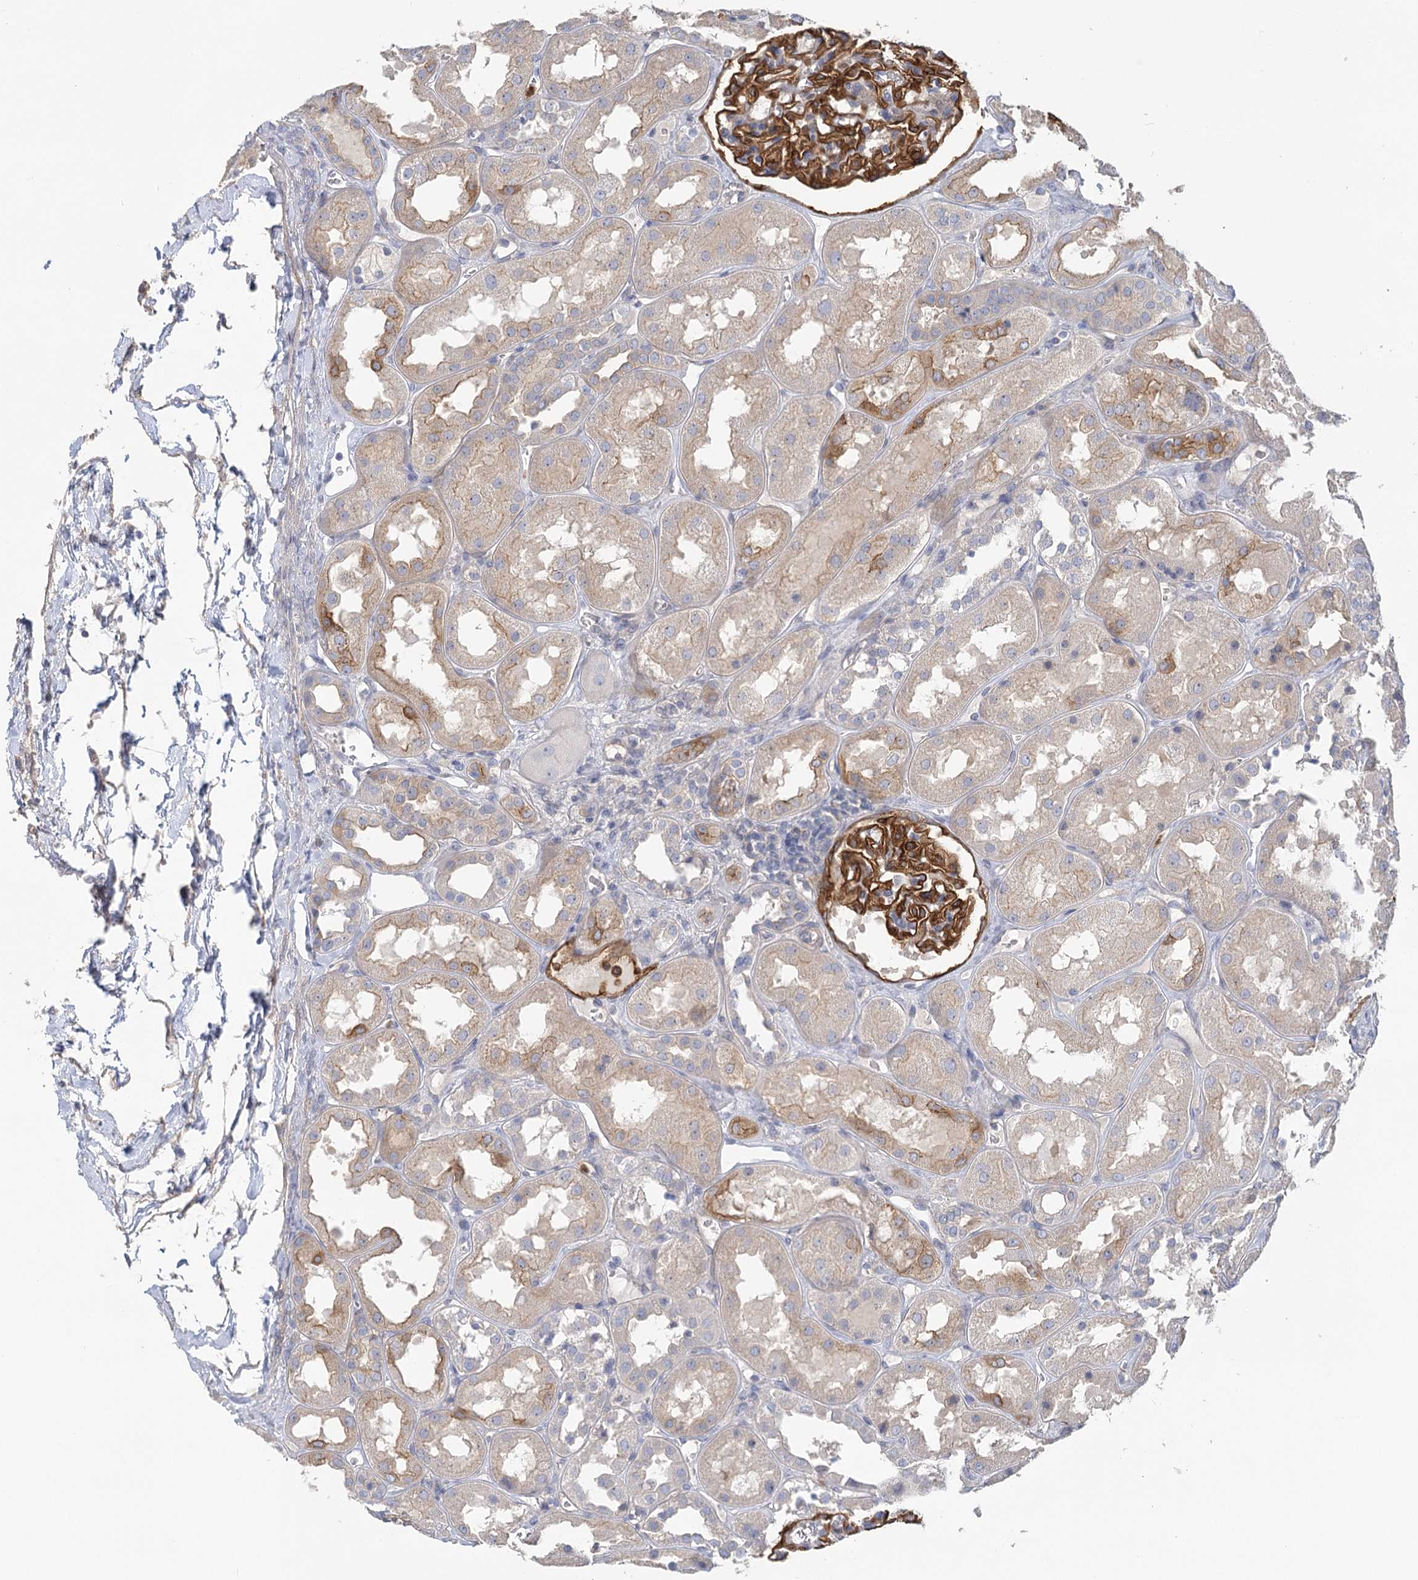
{"staining": {"intensity": "strong", "quantity": "25%-75%", "location": "cytoplasmic/membranous"}, "tissue": "kidney", "cell_type": "Cells in glomeruli", "image_type": "normal", "snomed": [{"axis": "morphology", "description": "Normal tissue, NOS"}, {"axis": "topography", "description": "Kidney"}], "caption": "Brown immunohistochemical staining in normal human kidney demonstrates strong cytoplasmic/membranous positivity in about 25%-75% of cells in glomeruli.", "gene": "EPB41L5", "patient": {"sex": "male", "age": 70}}